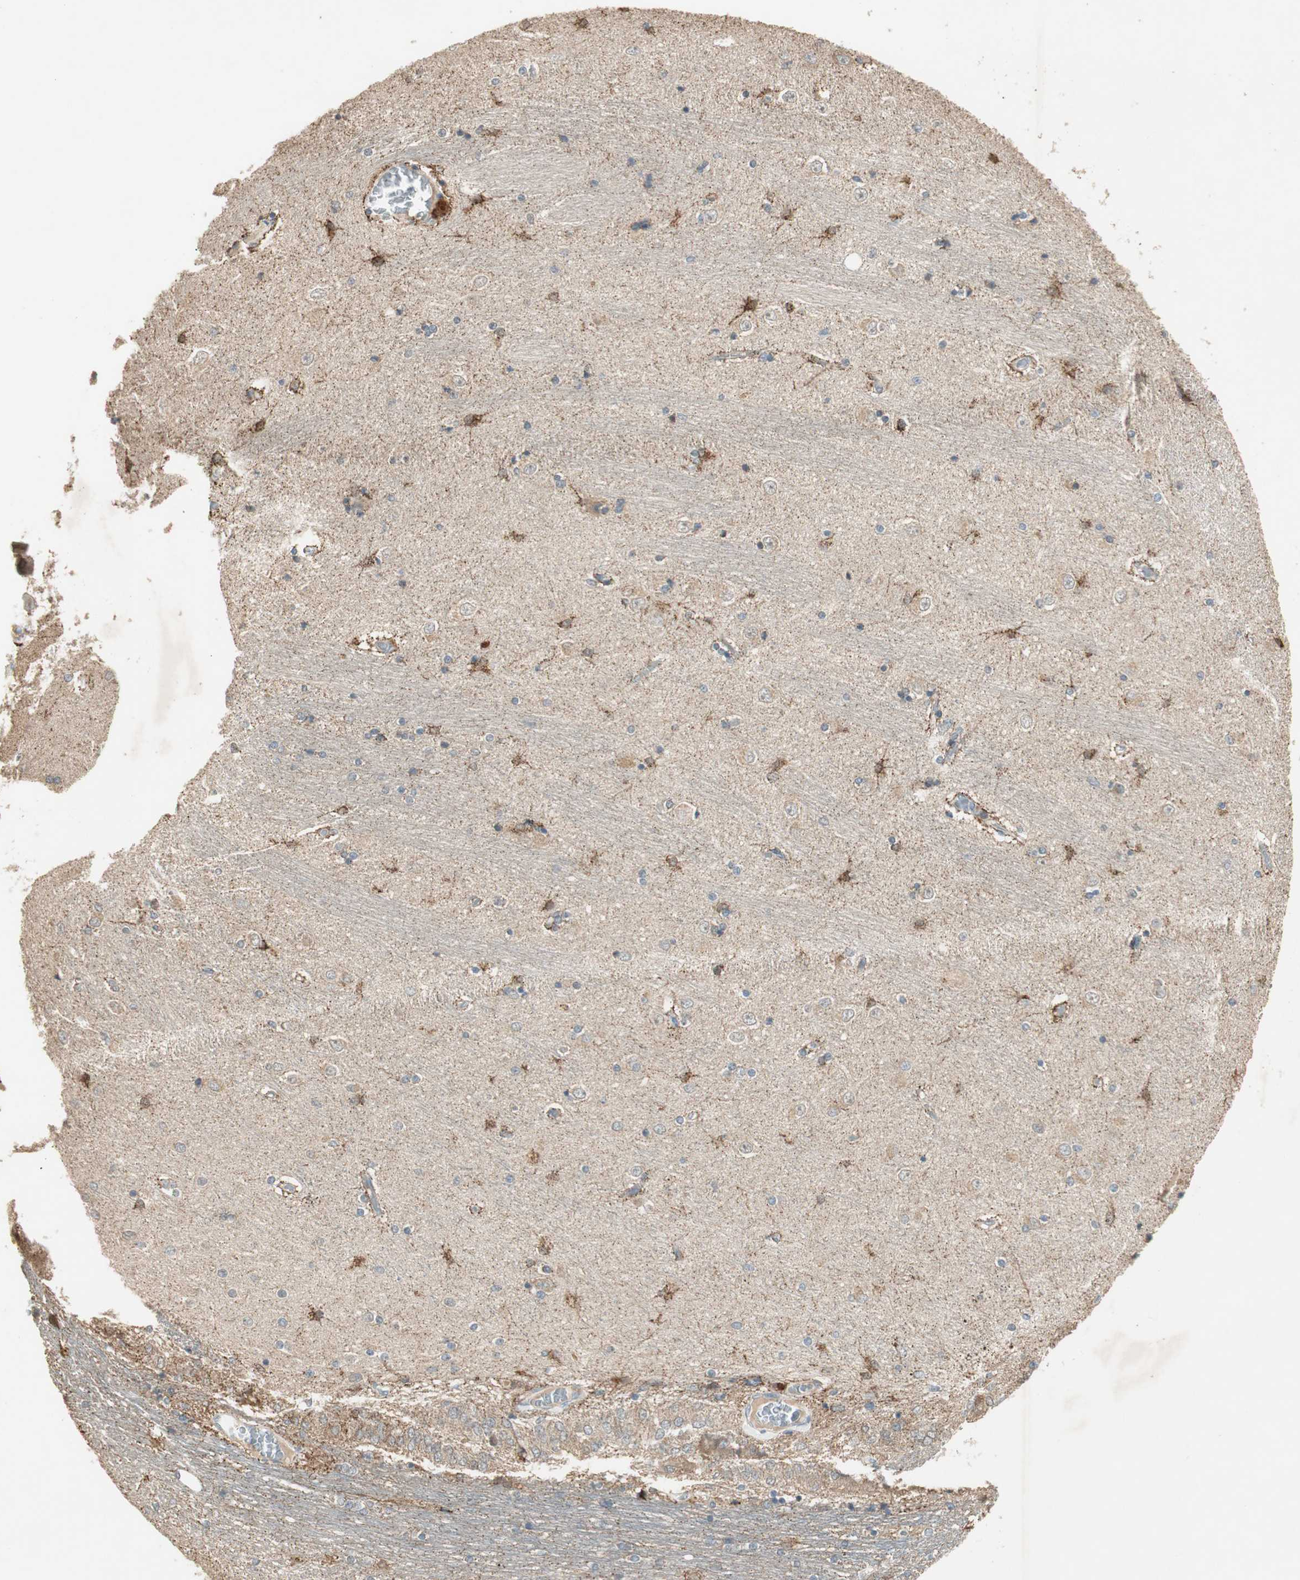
{"staining": {"intensity": "moderate", "quantity": "25%-75%", "location": "cytoplasmic/membranous"}, "tissue": "hippocampus", "cell_type": "Glial cells", "image_type": "normal", "snomed": [{"axis": "morphology", "description": "Normal tissue, NOS"}, {"axis": "topography", "description": "Hippocampus"}], "caption": "Immunohistochemistry of benign hippocampus shows medium levels of moderate cytoplasmic/membranous staining in approximately 25%-75% of glial cells.", "gene": "USP2", "patient": {"sex": "female", "age": 54}}